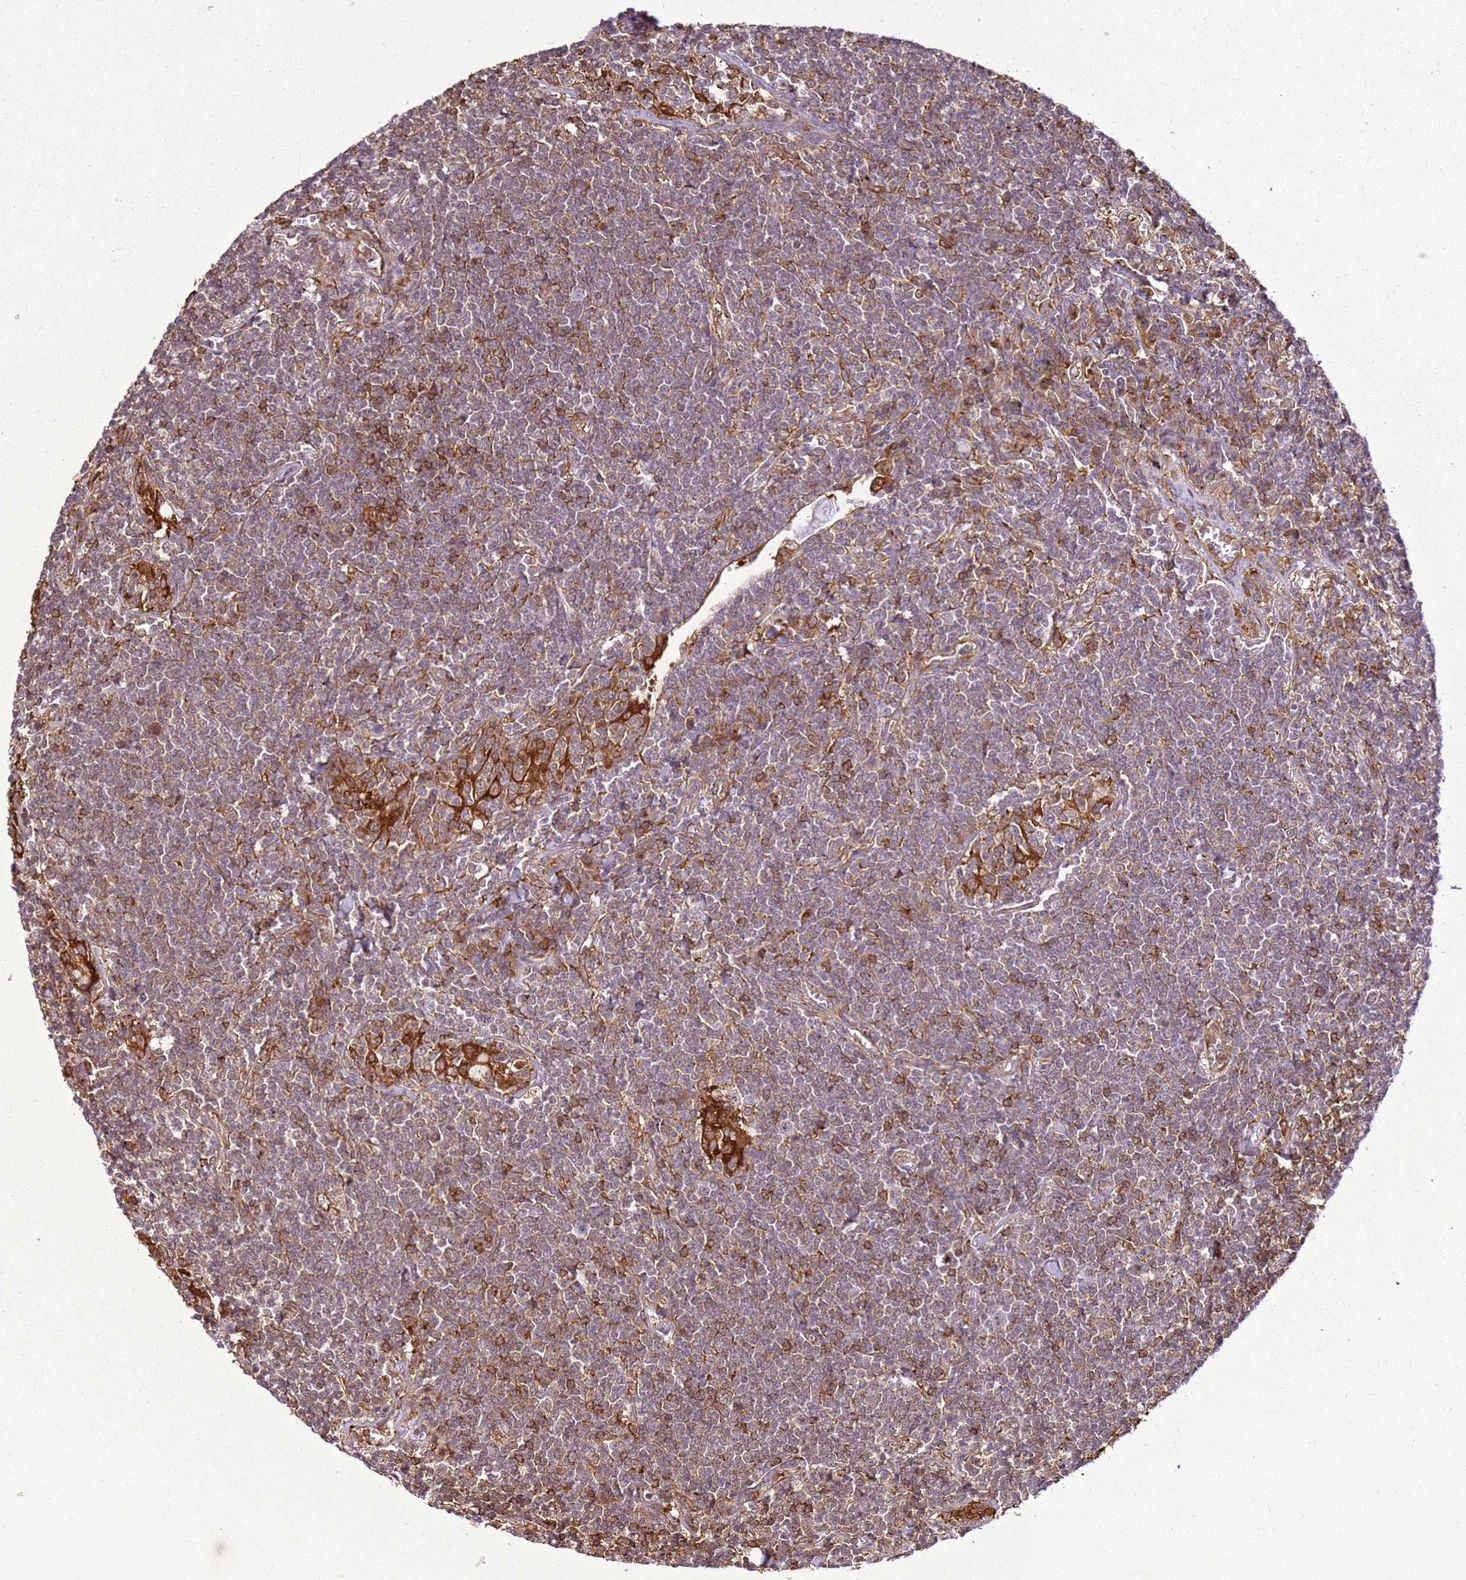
{"staining": {"intensity": "moderate", "quantity": ">75%", "location": "cytoplasmic/membranous"}, "tissue": "lymphoma", "cell_type": "Tumor cells", "image_type": "cancer", "snomed": [{"axis": "morphology", "description": "Malignant lymphoma, non-Hodgkin's type, Low grade"}, {"axis": "topography", "description": "Lung"}], "caption": "Tumor cells display medium levels of moderate cytoplasmic/membranous staining in approximately >75% of cells in human lymphoma.", "gene": "GABRE", "patient": {"sex": "female", "age": 71}}